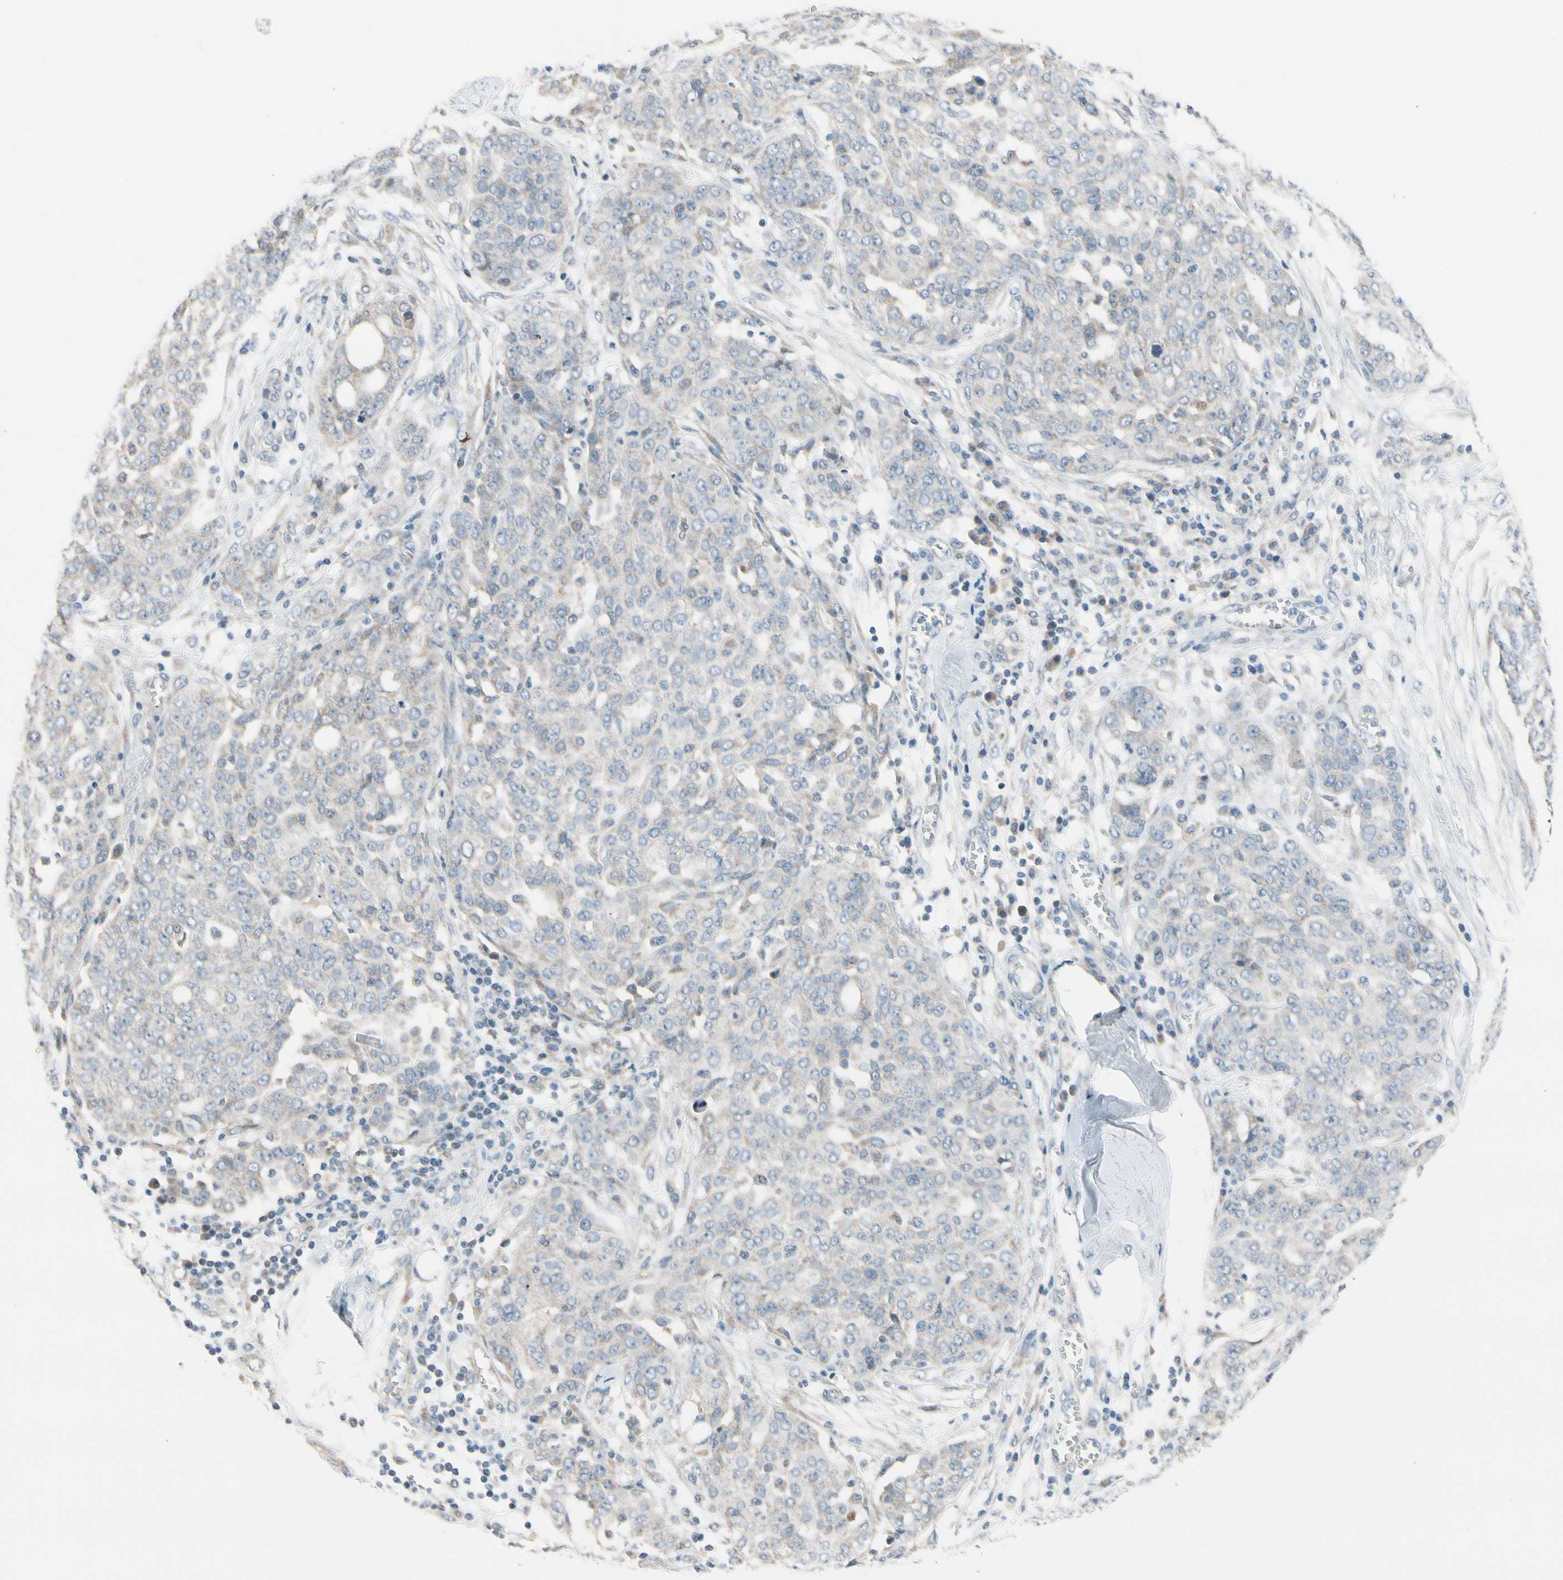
{"staining": {"intensity": "weak", "quantity": "25%-75%", "location": "cytoplasmic/membranous"}, "tissue": "ovarian cancer", "cell_type": "Tumor cells", "image_type": "cancer", "snomed": [{"axis": "morphology", "description": "Cystadenocarcinoma, serous, NOS"}, {"axis": "topography", "description": "Soft tissue"}, {"axis": "topography", "description": "Ovary"}], "caption": "IHC (DAB (3,3'-diaminobenzidine)) staining of ovarian cancer (serous cystadenocarcinoma) shows weak cytoplasmic/membranous protein positivity in about 25%-75% of tumor cells.", "gene": "PIP5K1B", "patient": {"sex": "female", "age": 57}}